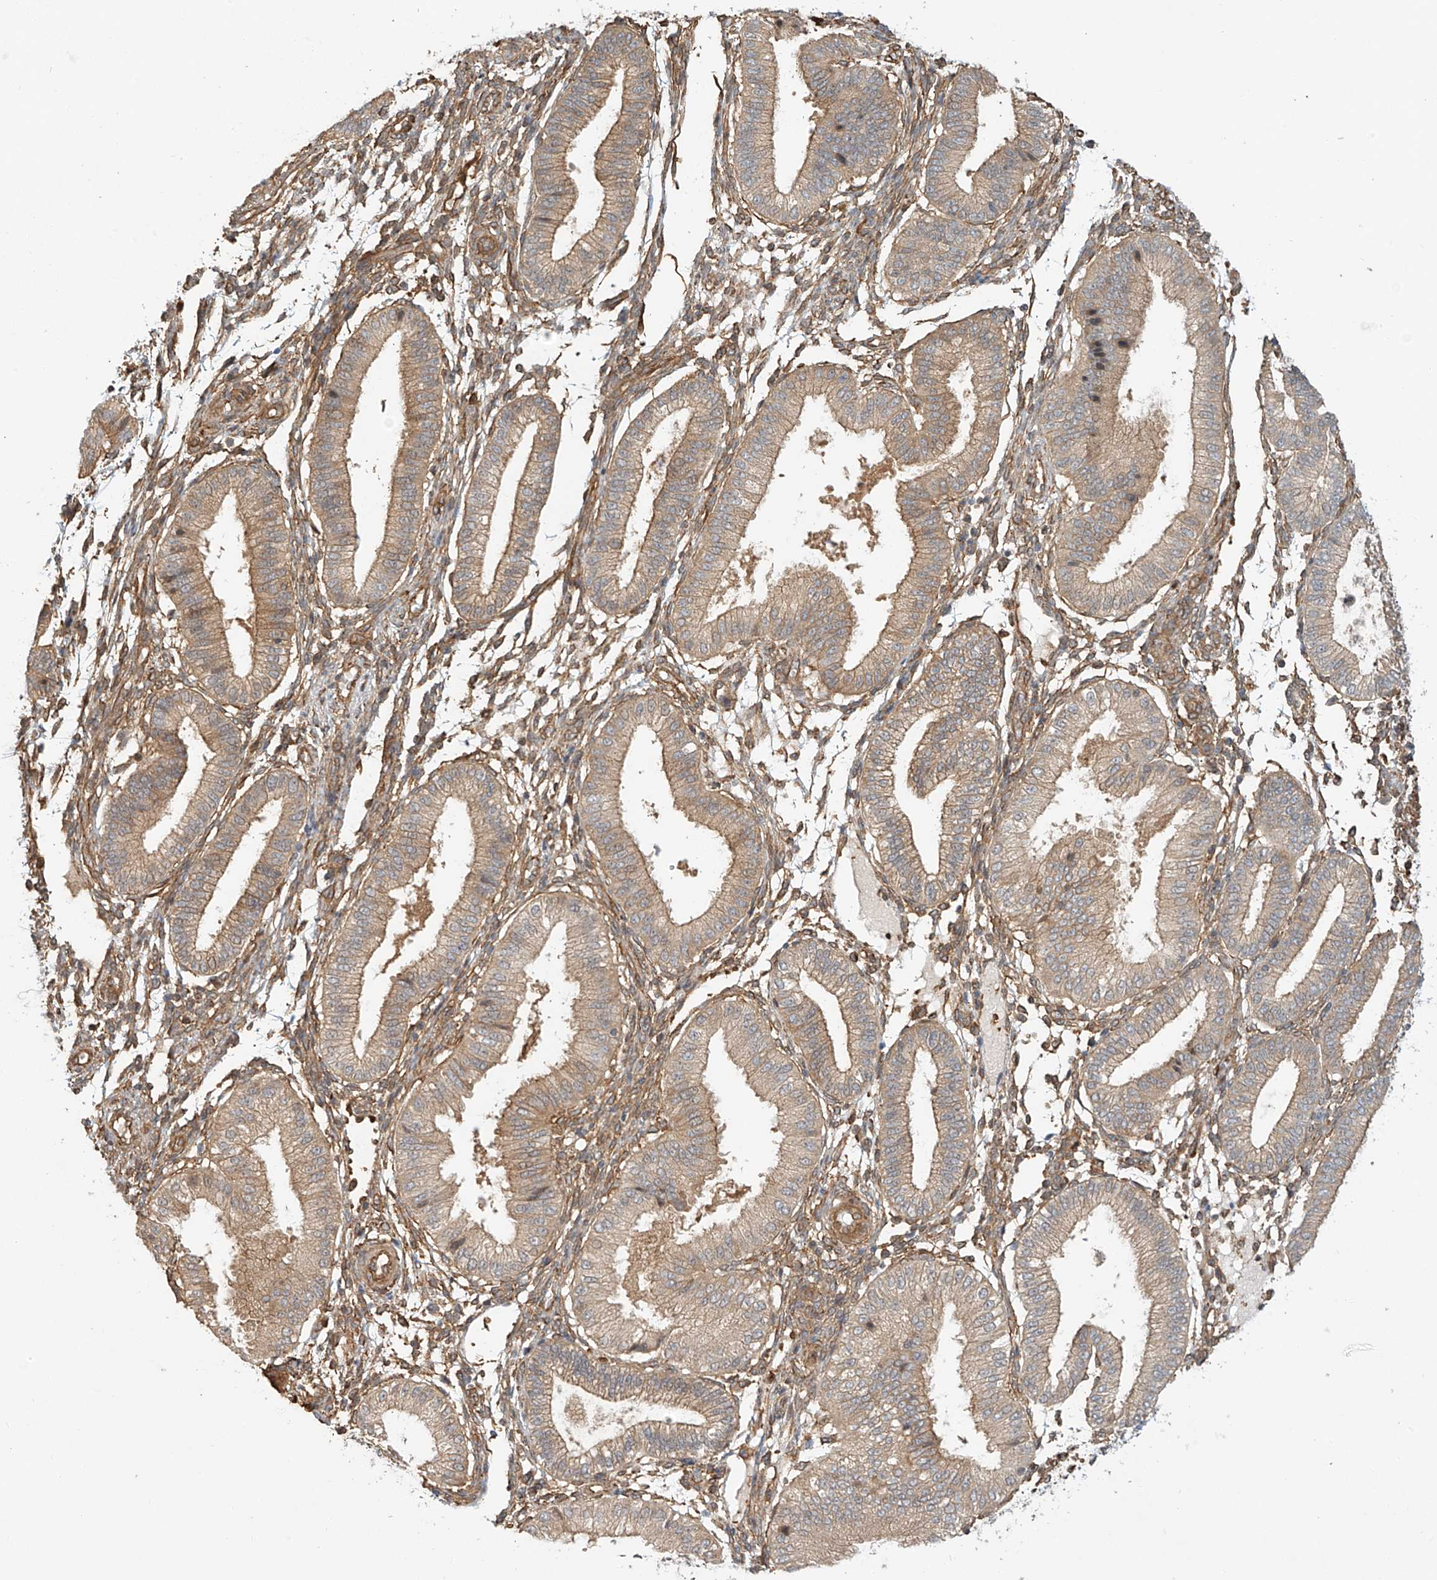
{"staining": {"intensity": "moderate", "quantity": ">75%", "location": "cytoplasmic/membranous"}, "tissue": "endometrium", "cell_type": "Cells in endometrial stroma", "image_type": "normal", "snomed": [{"axis": "morphology", "description": "Normal tissue, NOS"}, {"axis": "topography", "description": "Endometrium"}], "caption": "IHC image of normal endometrium: endometrium stained using immunohistochemistry displays medium levels of moderate protein expression localized specifically in the cytoplasmic/membranous of cells in endometrial stroma, appearing as a cytoplasmic/membranous brown color.", "gene": "CSMD3", "patient": {"sex": "female", "age": 39}}